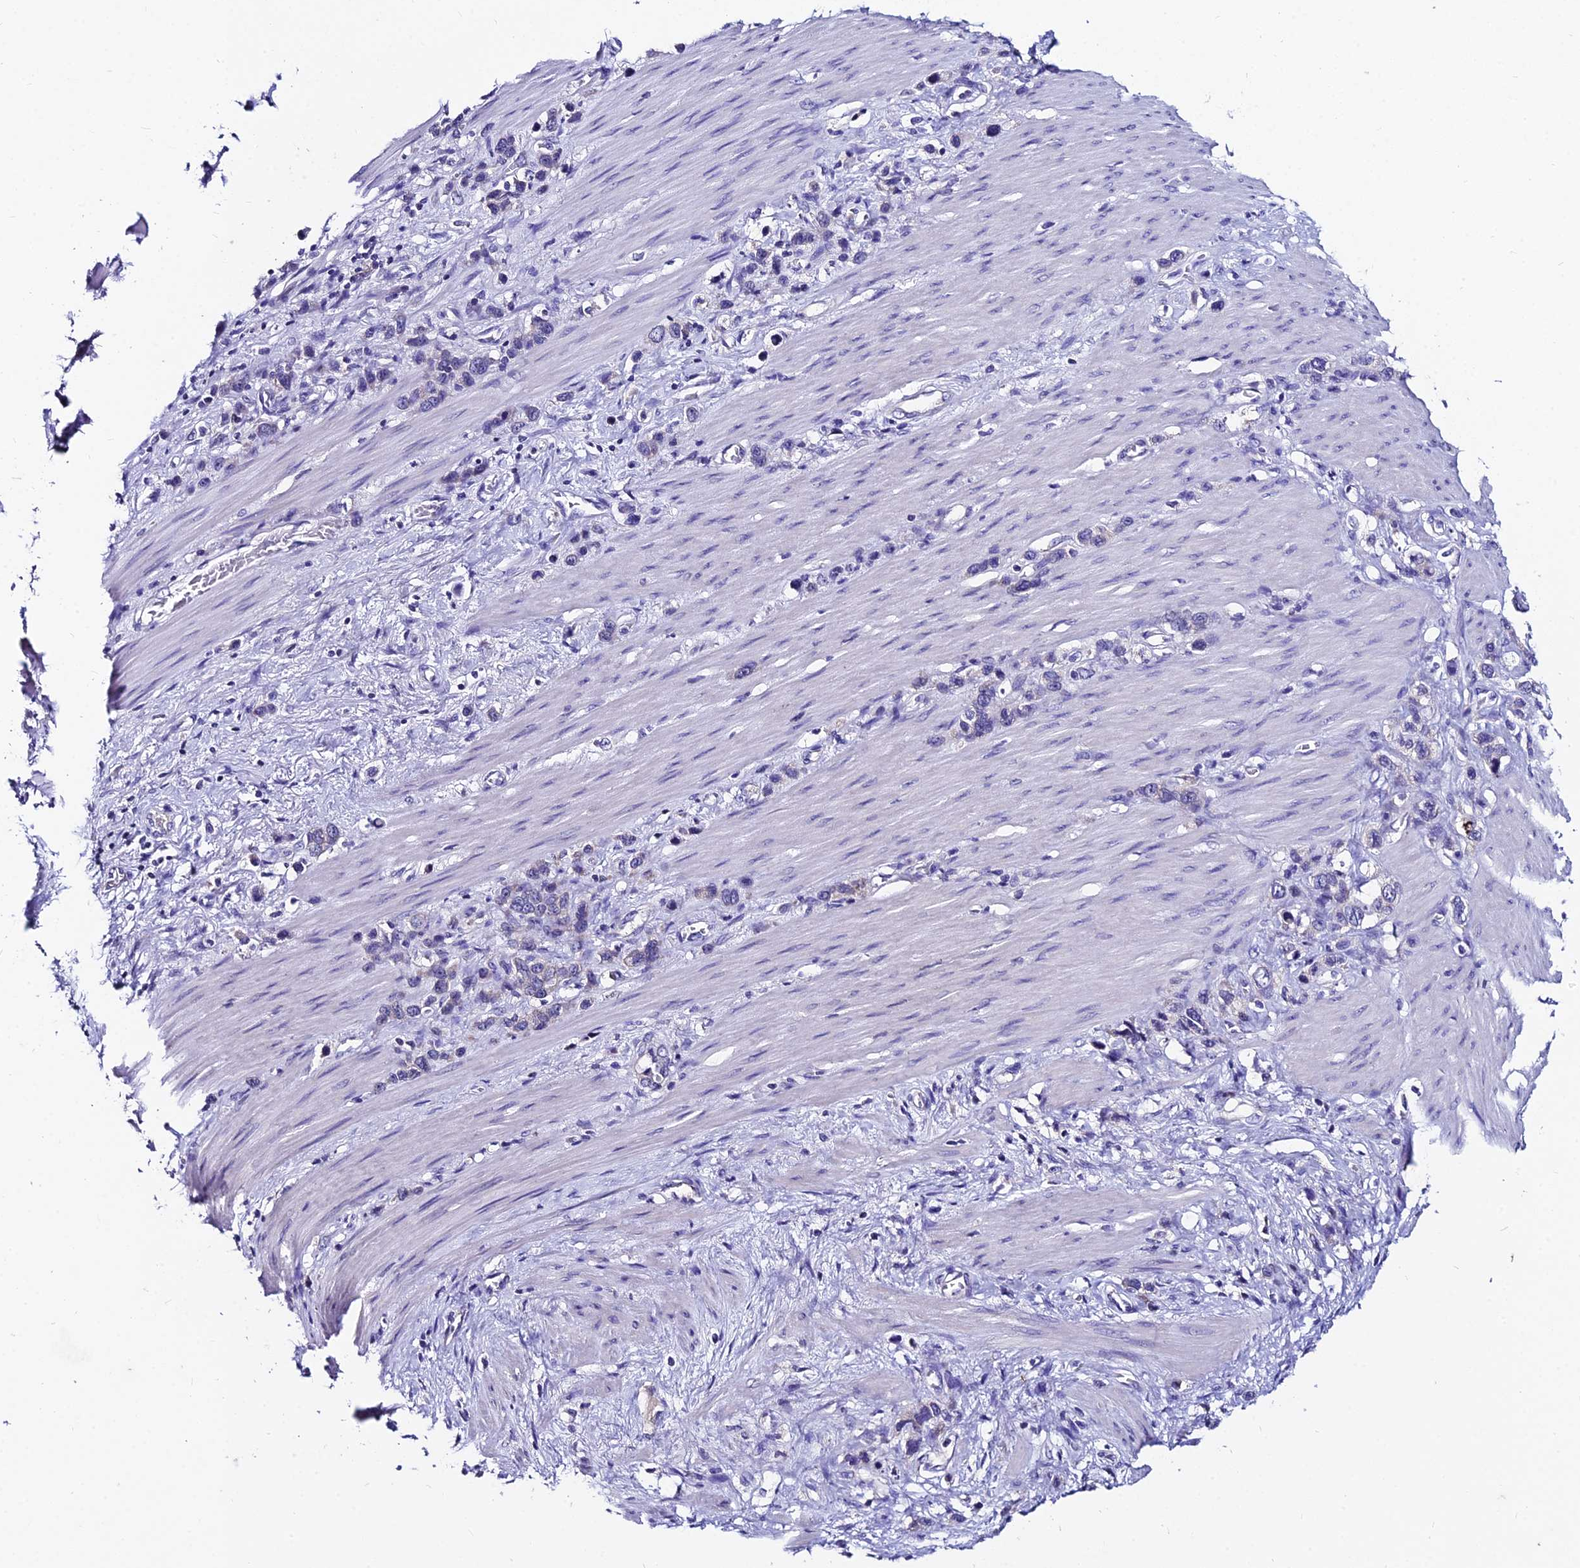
{"staining": {"intensity": "negative", "quantity": "none", "location": "none"}, "tissue": "stomach cancer", "cell_type": "Tumor cells", "image_type": "cancer", "snomed": [{"axis": "morphology", "description": "Adenocarcinoma, NOS"}, {"axis": "morphology", "description": "Adenocarcinoma, High grade"}, {"axis": "topography", "description": "Stomach, upper"}, {"axis": "topography", "description": "Stomach, lower"}], "caption": "This photomicrograph is of stomach cancer (adenocarcinoma) stained with IHC to label a protein in brown with the nuclei are counter-stained blue. There is no expression in tumor cells.", "gene": "LGALS7", "patient": {"sex": "female", "age": 65}}